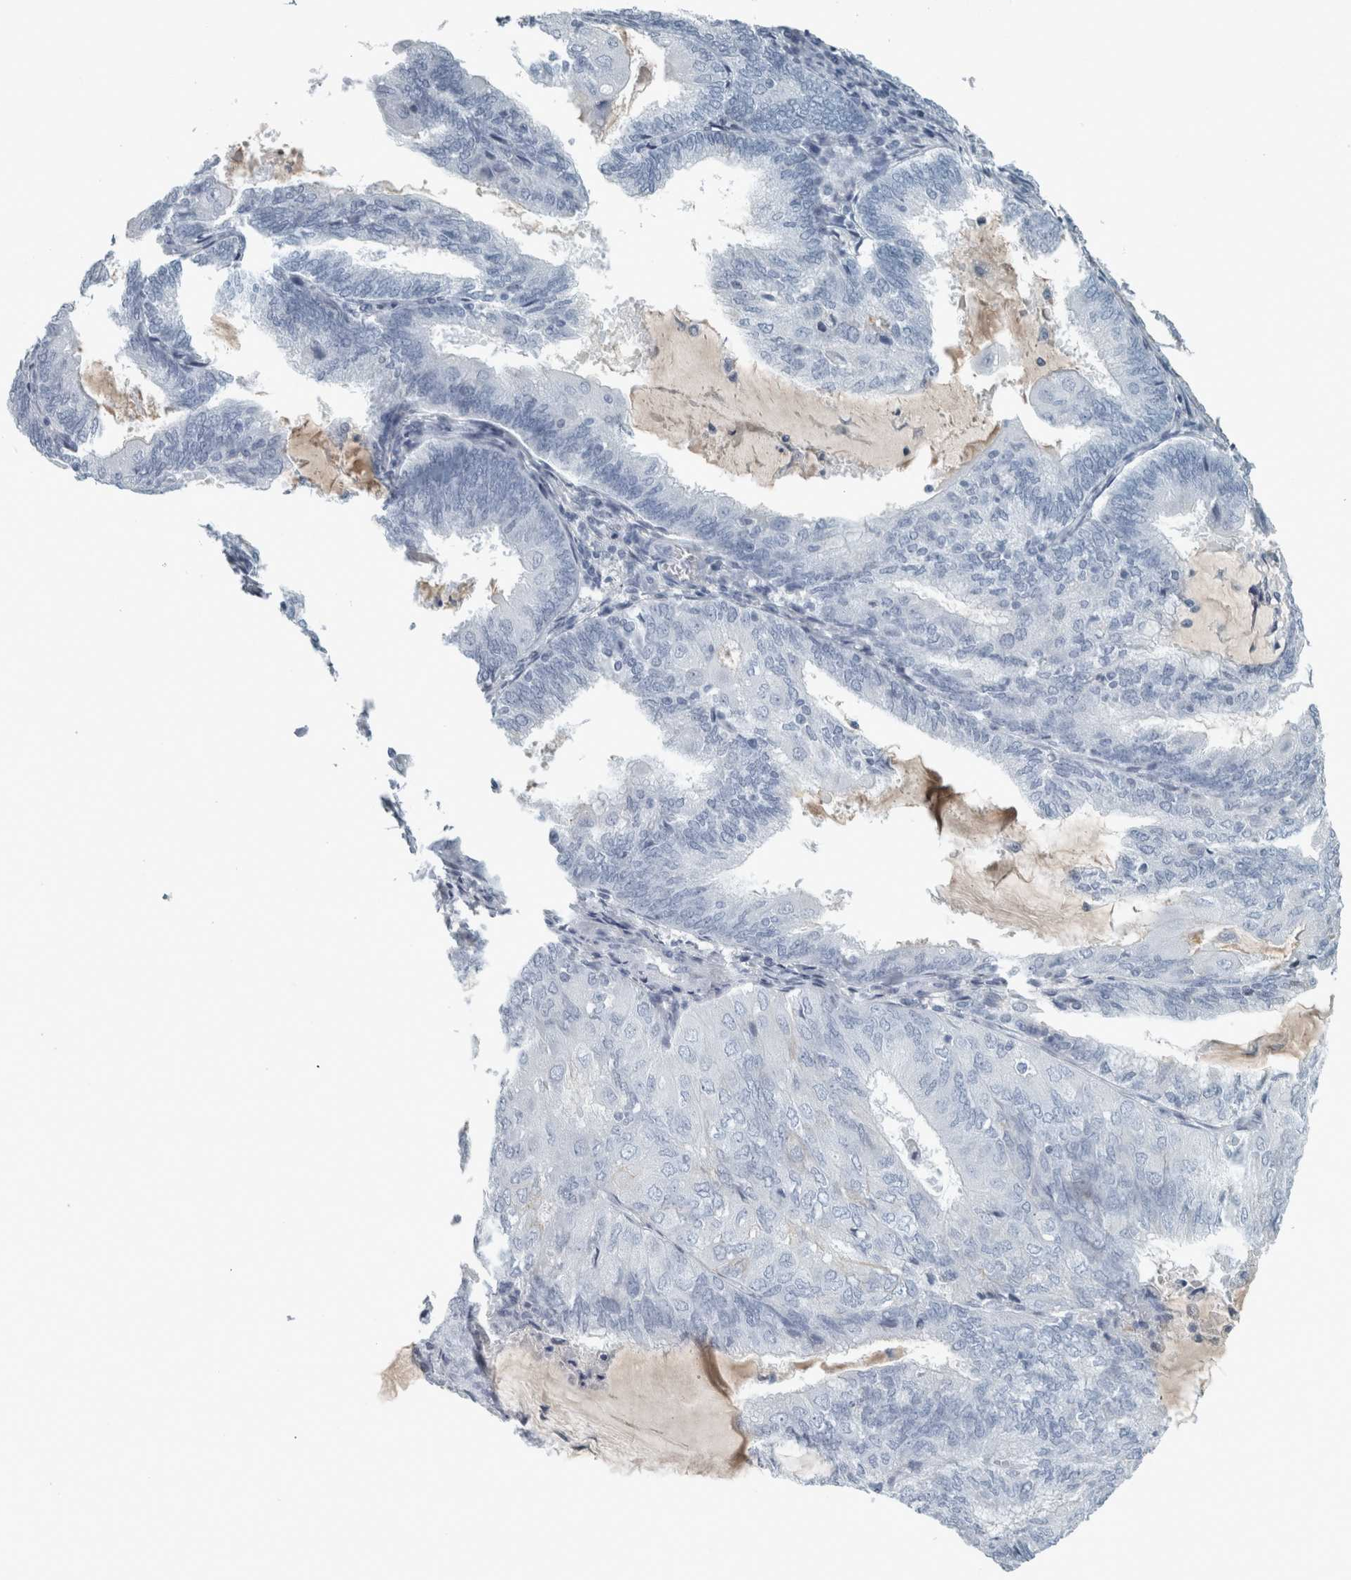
{"staining": {"intensity": "negative", "quantity": "none", "location": "none"}, "tissue": "endometrial cancer", "cell_type": "Tumor cells", "image_type": "cancer", "snomed": [{"axis": "morphology", "description": "Adenocarcinoma, NOS"}, {"axis": "topography", "description": "Endometrium"}], "caption": "Tumor cells are negative for brown protein staining in adenocarcinoma (endometrial). (DAB immunohistochemistry with hematoxylin counter stain).", "gene": "CHL1", "patient": {"sex": "female", "age": 81}}